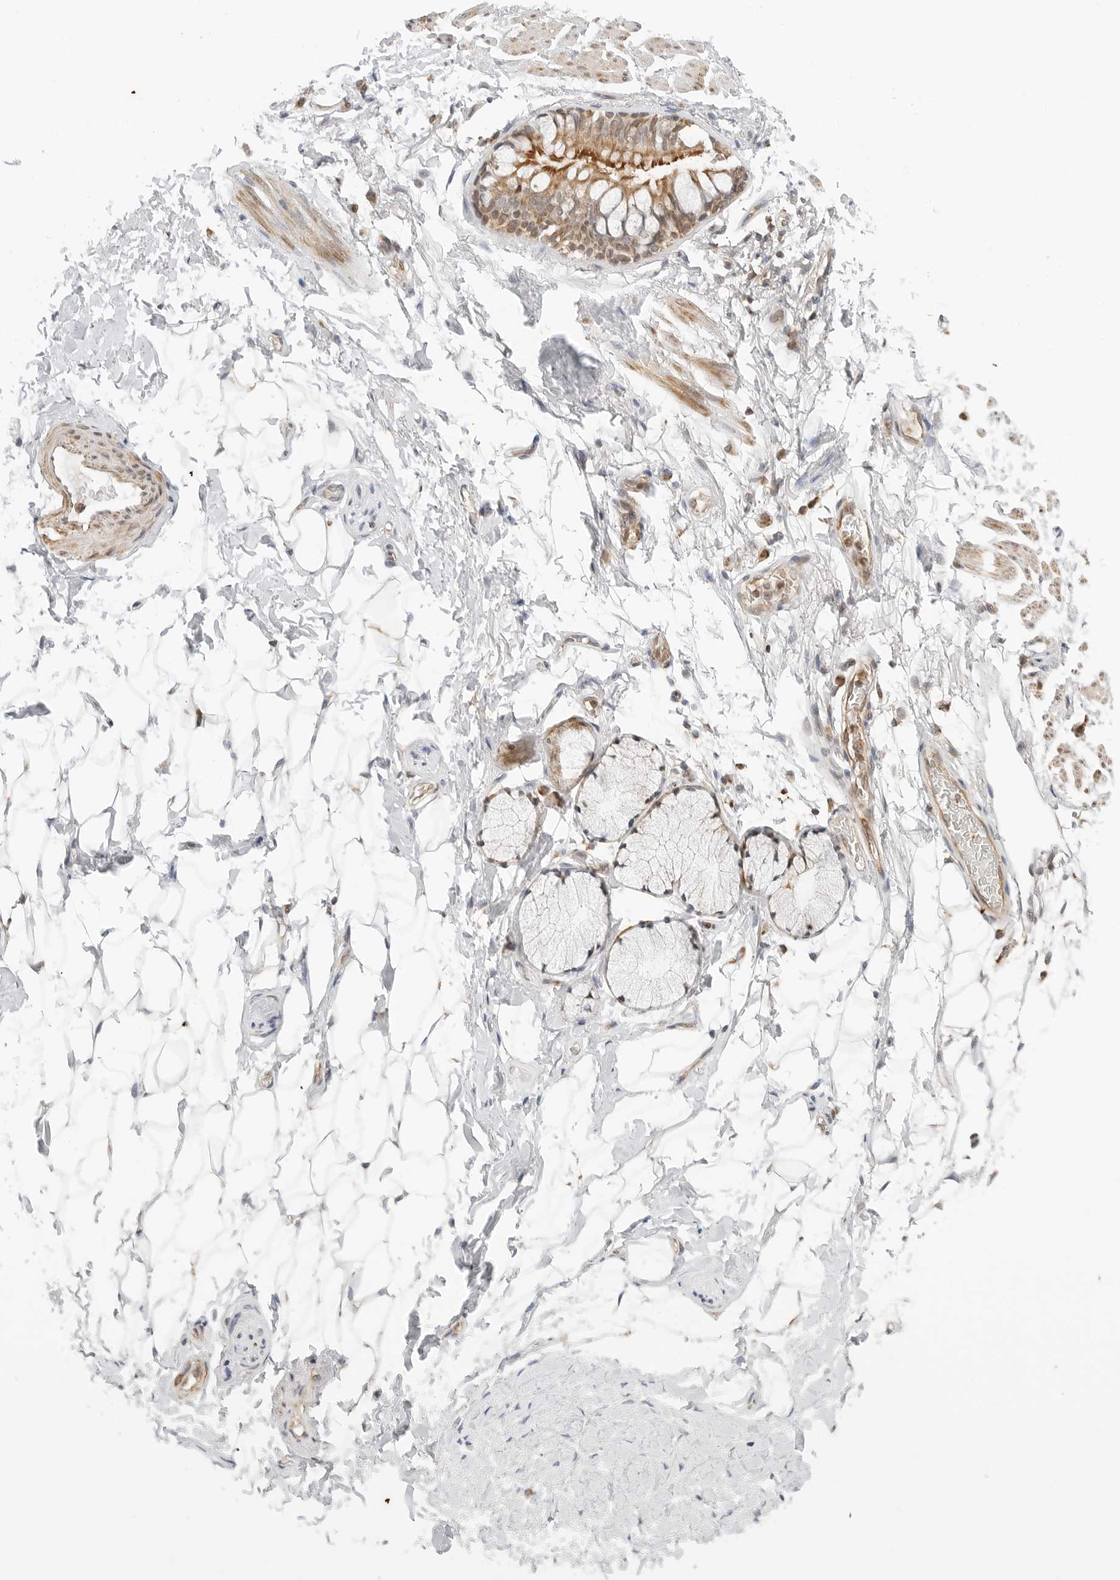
{"staining": {"intensity": "negative", "quantity": "none", "location": "none"}, "tissue": "adipose tissue", "cell_type": "Adipocytes", "image_type": "normal", "snomed": [{"axis": "morphology", "description": "Normal tissue, NOS"}, {"axis": "topography", "description": "Cartilage tissue"}, {"axis": "topography", "description": "Bronchus"}], "caption": "An IHC histopathology image of benign adipose tissue is shown. There is no staining in adipocytes of adipose tissue.", "gene": "DYRK4", "patient": {"sex": "female", "age": 73}}